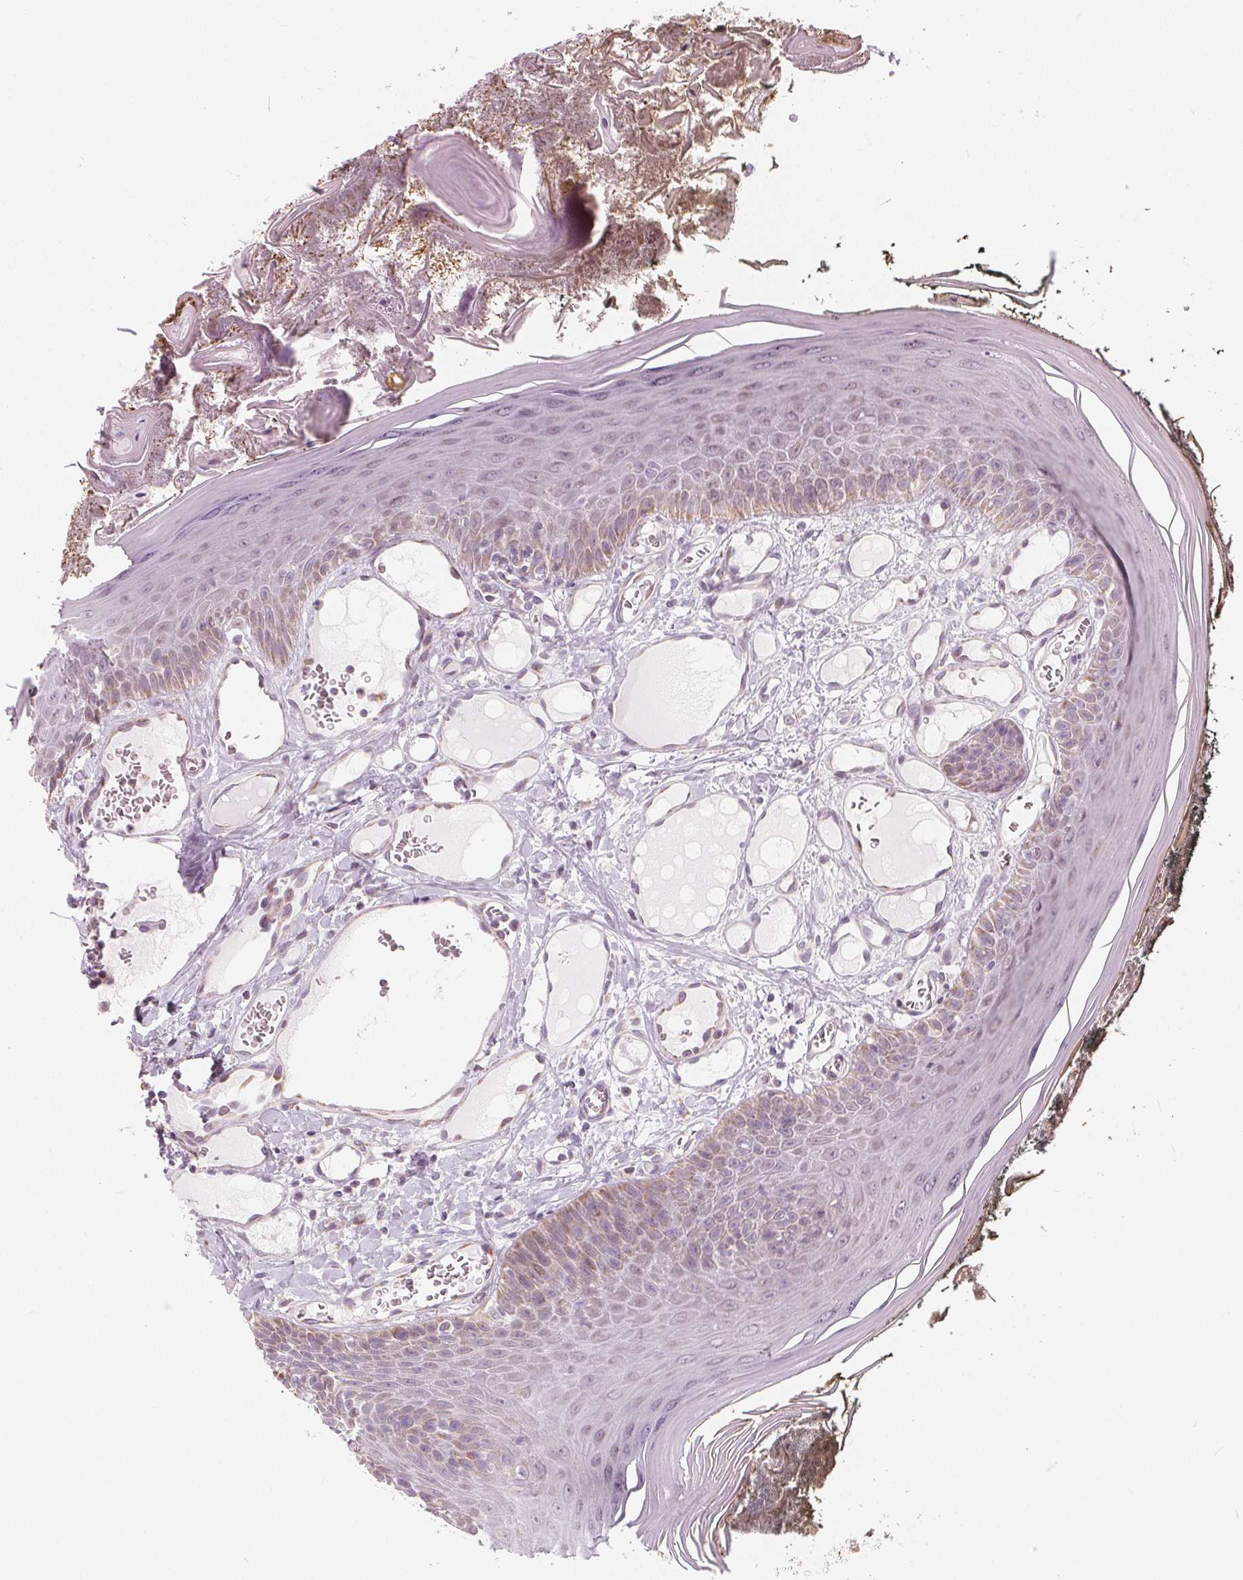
{"staining": {"intensity": "weak", "quantity": "<25%", "location": "cytoplasmic/membranous"}, "tissue": "oral mucosa", "cell_type": "Squamous epithelial cells", "image_type": "normal", "snomed": [{"axis": "morphology", "description": "Normal tissue, NOS"}, {"axis": "topography", "description": "Oral tissue"}], "caption": "Squamous epithelial cells show no significant protein staining in benign oral mucosa. (Brightfield microscopy of DAB IHC at high magnification).", "gene": "NUP210L", "patient": {"sex": "male", "age": 9}}